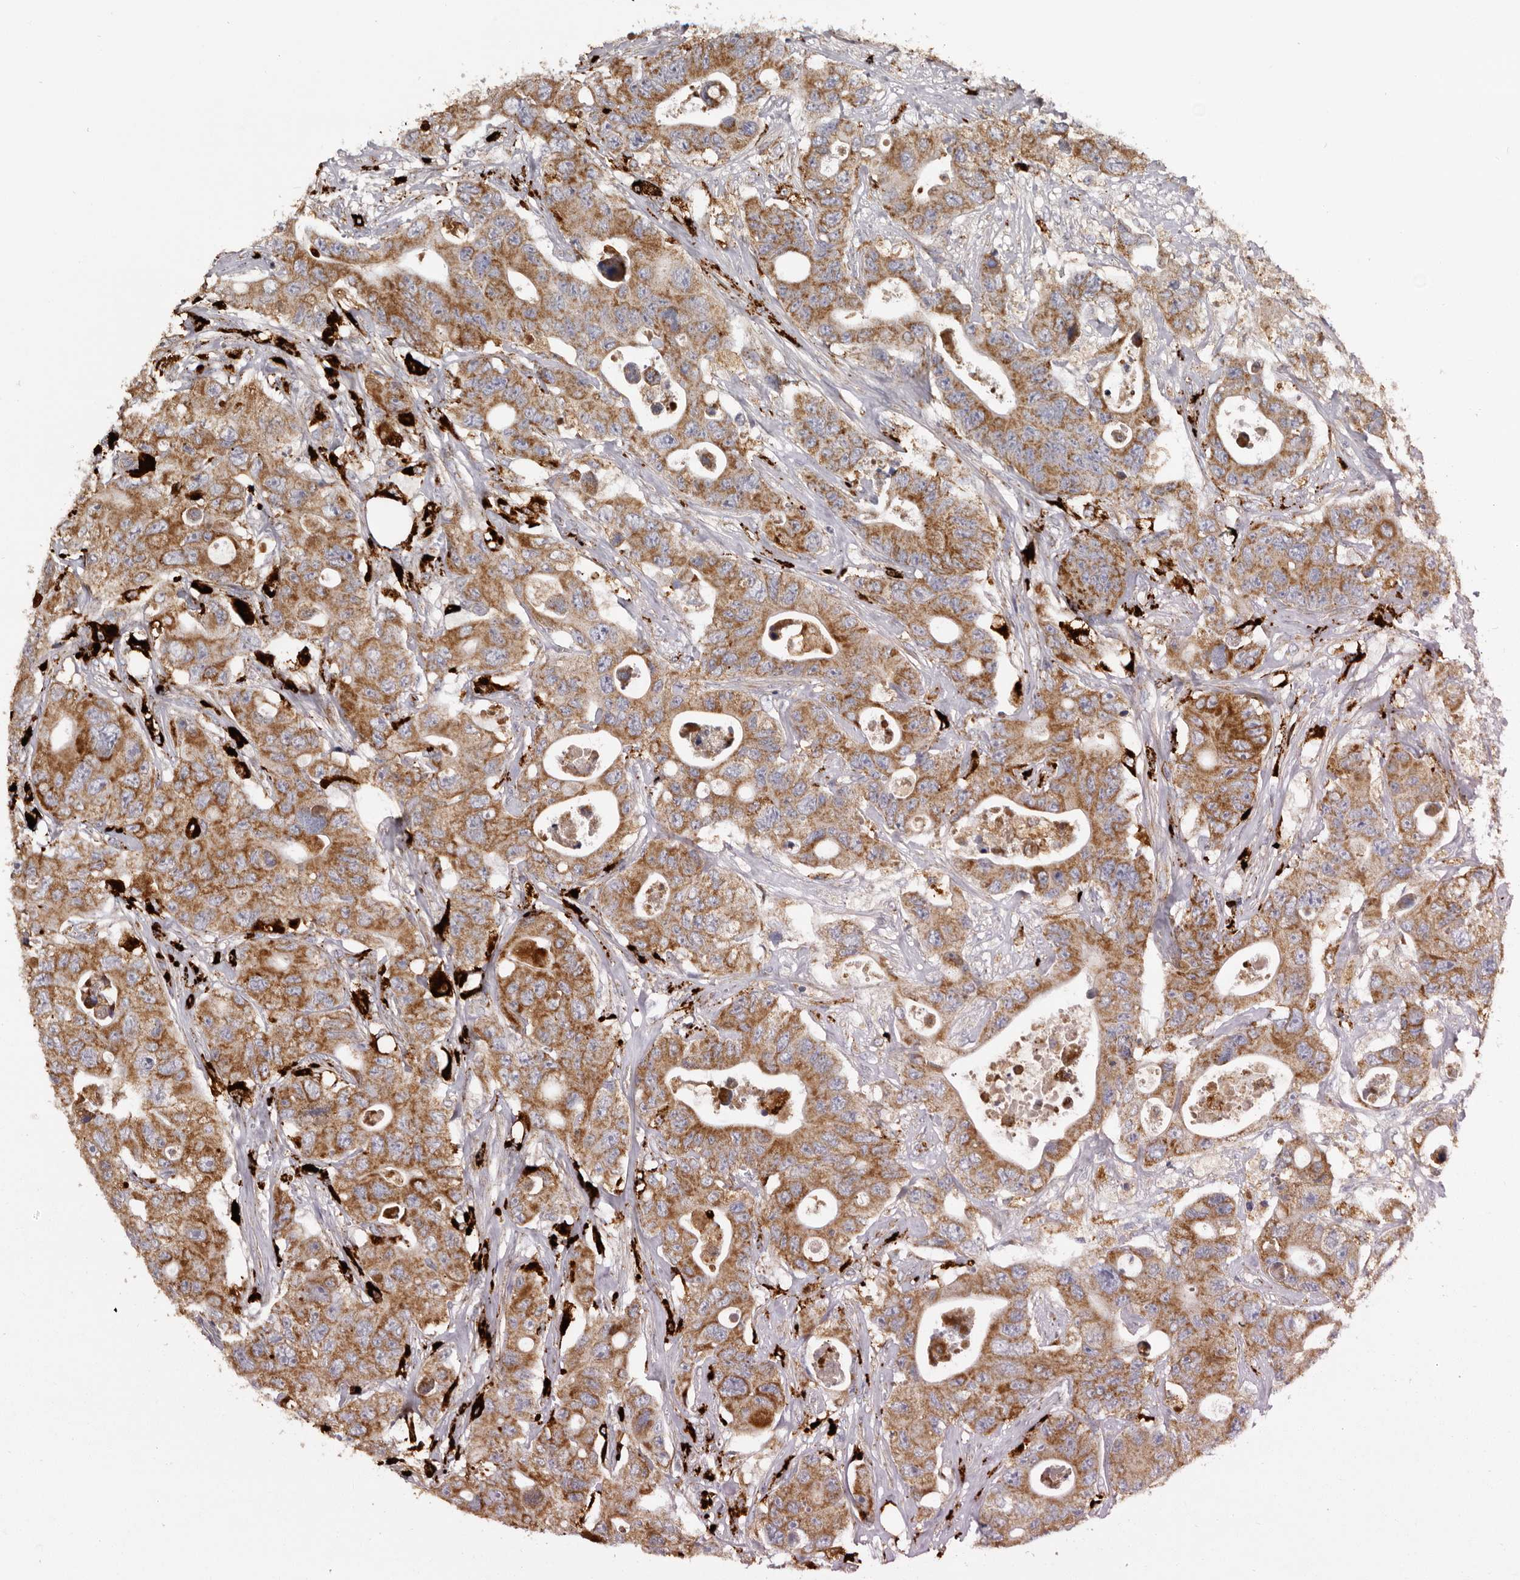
{"staining": {"intensity": "moderate", "quantity": ">75%", "location": "cytoplasmic/membranous"}, "tissue": "colorectal cancer", "cell_type": "Tumor cells", "image_type": "cancer", "snomed": [{"axis": "morphology", "description": "Adenocarcinoma, NOS"}, {"axis": "topography", "description": "Colon"}], "caption": "Colorectal cancer (adenocarcinoma) stained with DAB (3,3'-diaminobenzidine) IHC displays medium levels of moderate cytoplasmic/membranous expression in about >75% of tumor cells. The protein is shown in brown color, while the nuclei are stained blue.", "gene": "MECR", "patient": {"sex": "female", "age": 46}}